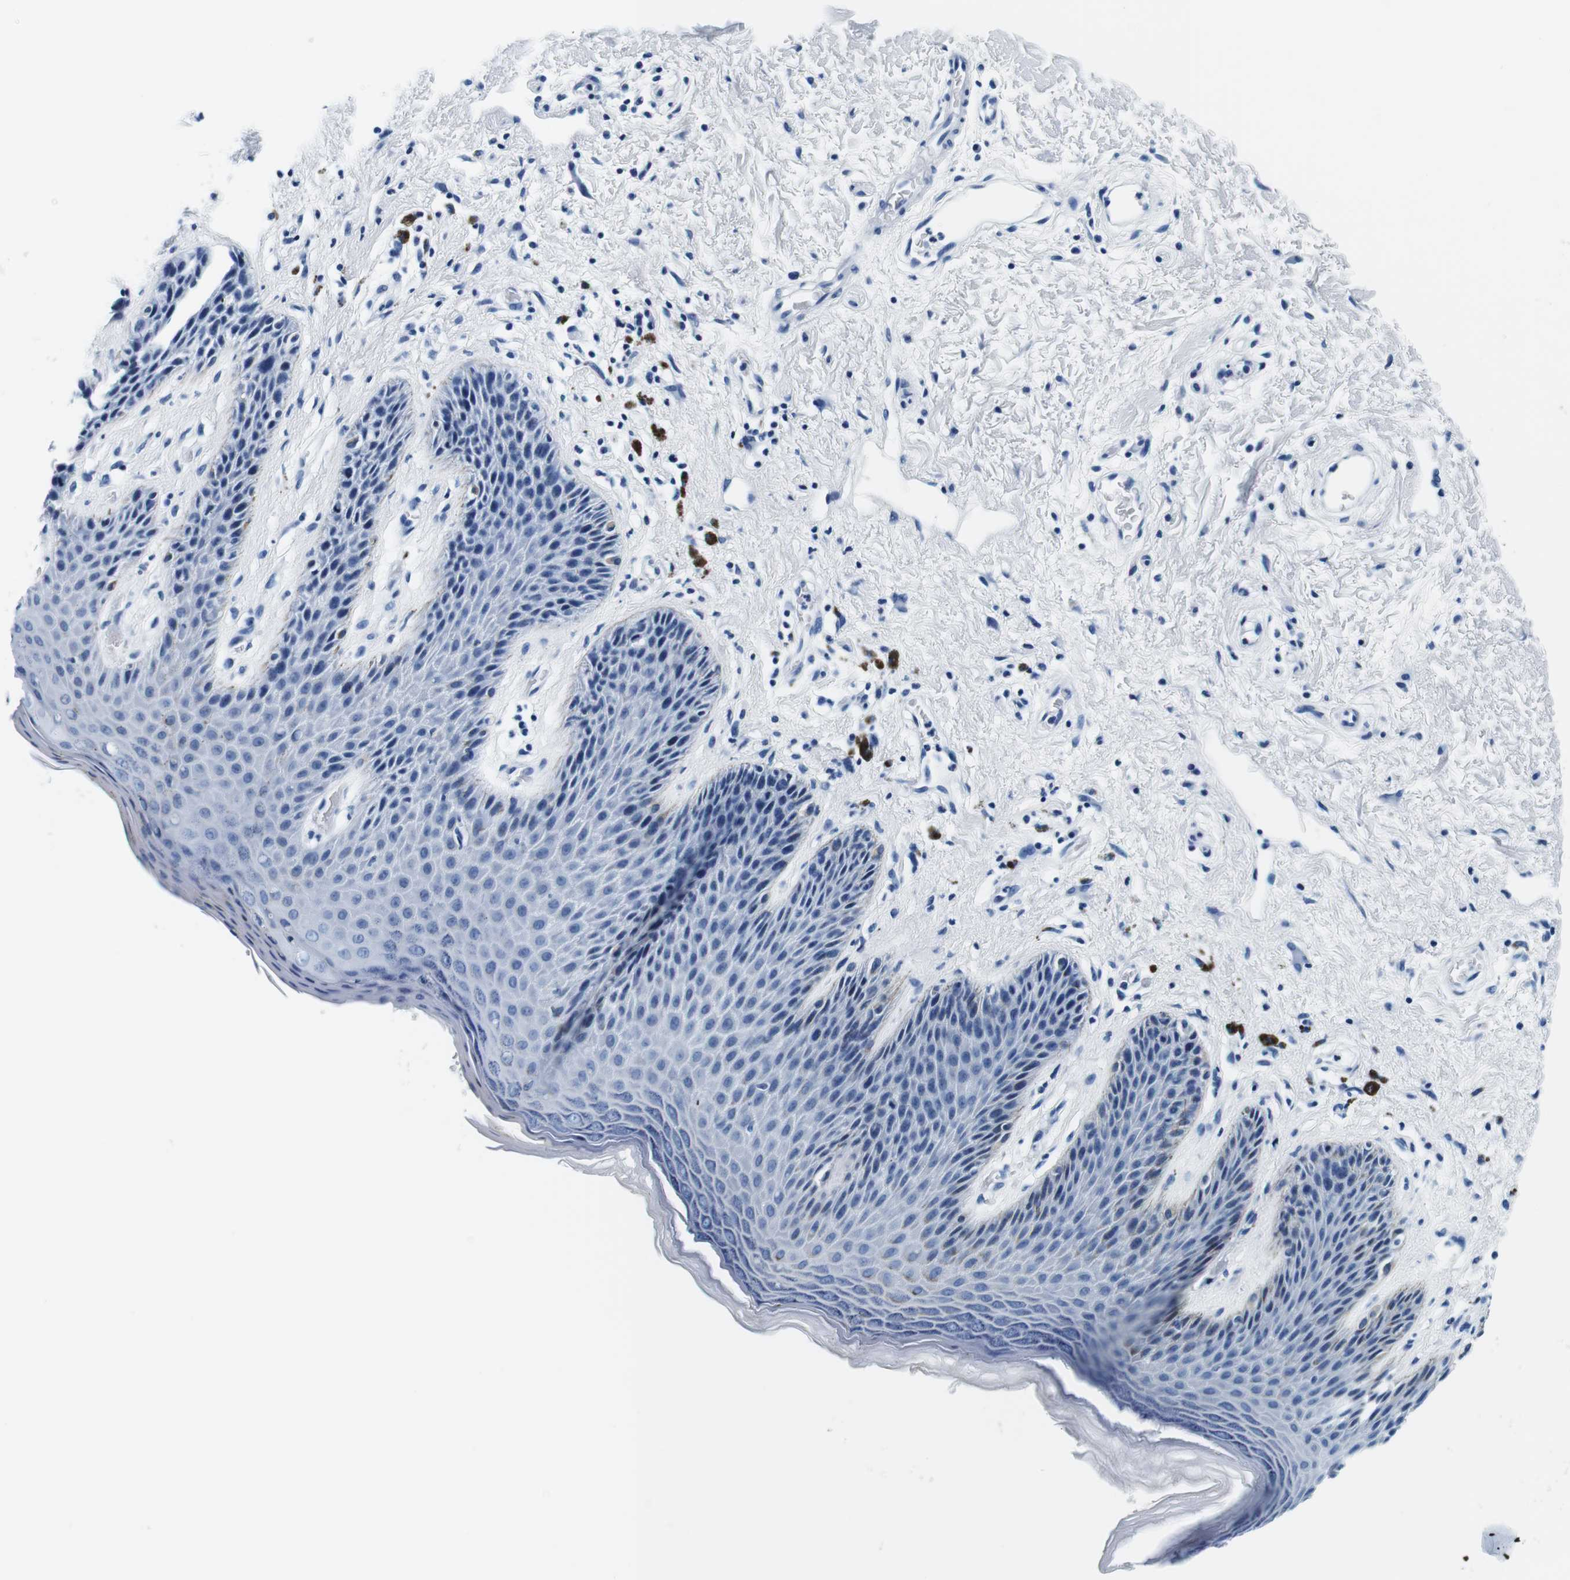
{"staining": {"intensity": "negative", "quantity": "none", "location": "none"}, "tissue": "skin", "cell_type": "Epidermal cells", "image_type": "normal", "snomed": [{"axis": "morphology", "description": "Normal tissue, NOS"}, {"axis": "topography", "description": "Anal"}], "caption": "Protein analysis of normal skin exhibits no significant positivity in epidermal cells.", "gene": "ELANE", "patient": {"sex": "female", "age": 46}}